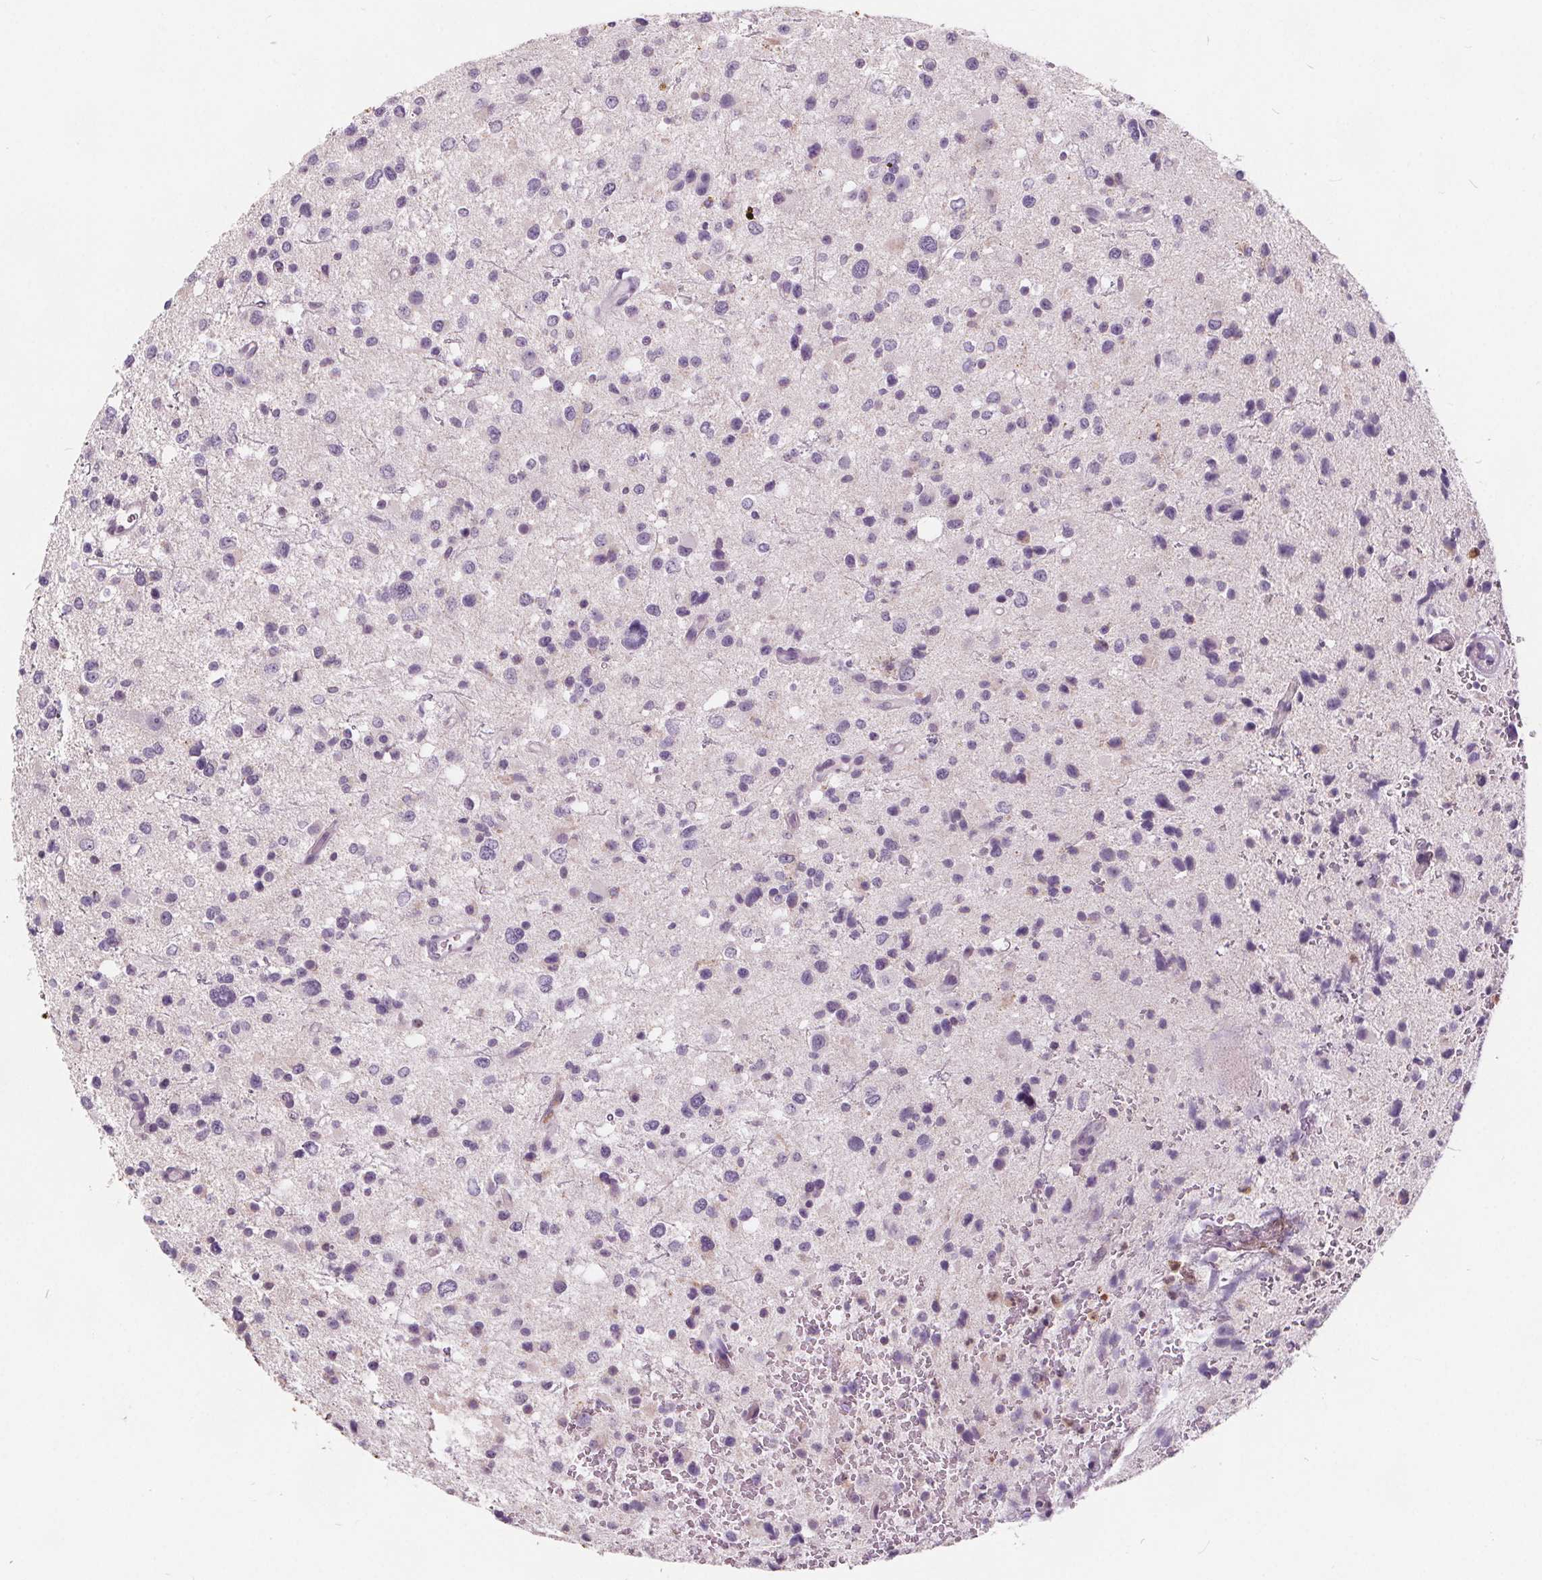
{"staining": {"intensity": "negative", "quantity": "none", "location": "none"}, "tissue": "glioma", "cell_type": "Tumor cells", "image_type": "cancer", "snomed": [{"axis": "morphology", "description": "Glioma, malignant, Low grade"}, {"axis": "topography", "description": "Brain"}], "caption": "Immunohistochemical staining of human malignant low-grade glioma displays no significant expression in tumor cells. Brightfield microscopy of immunohistochemistry stained with DAB (brown) and hematoxylin (blue), captured at high magnification.", "gene": "HAAO", "patient": {"sex": "male", "age": 43}}